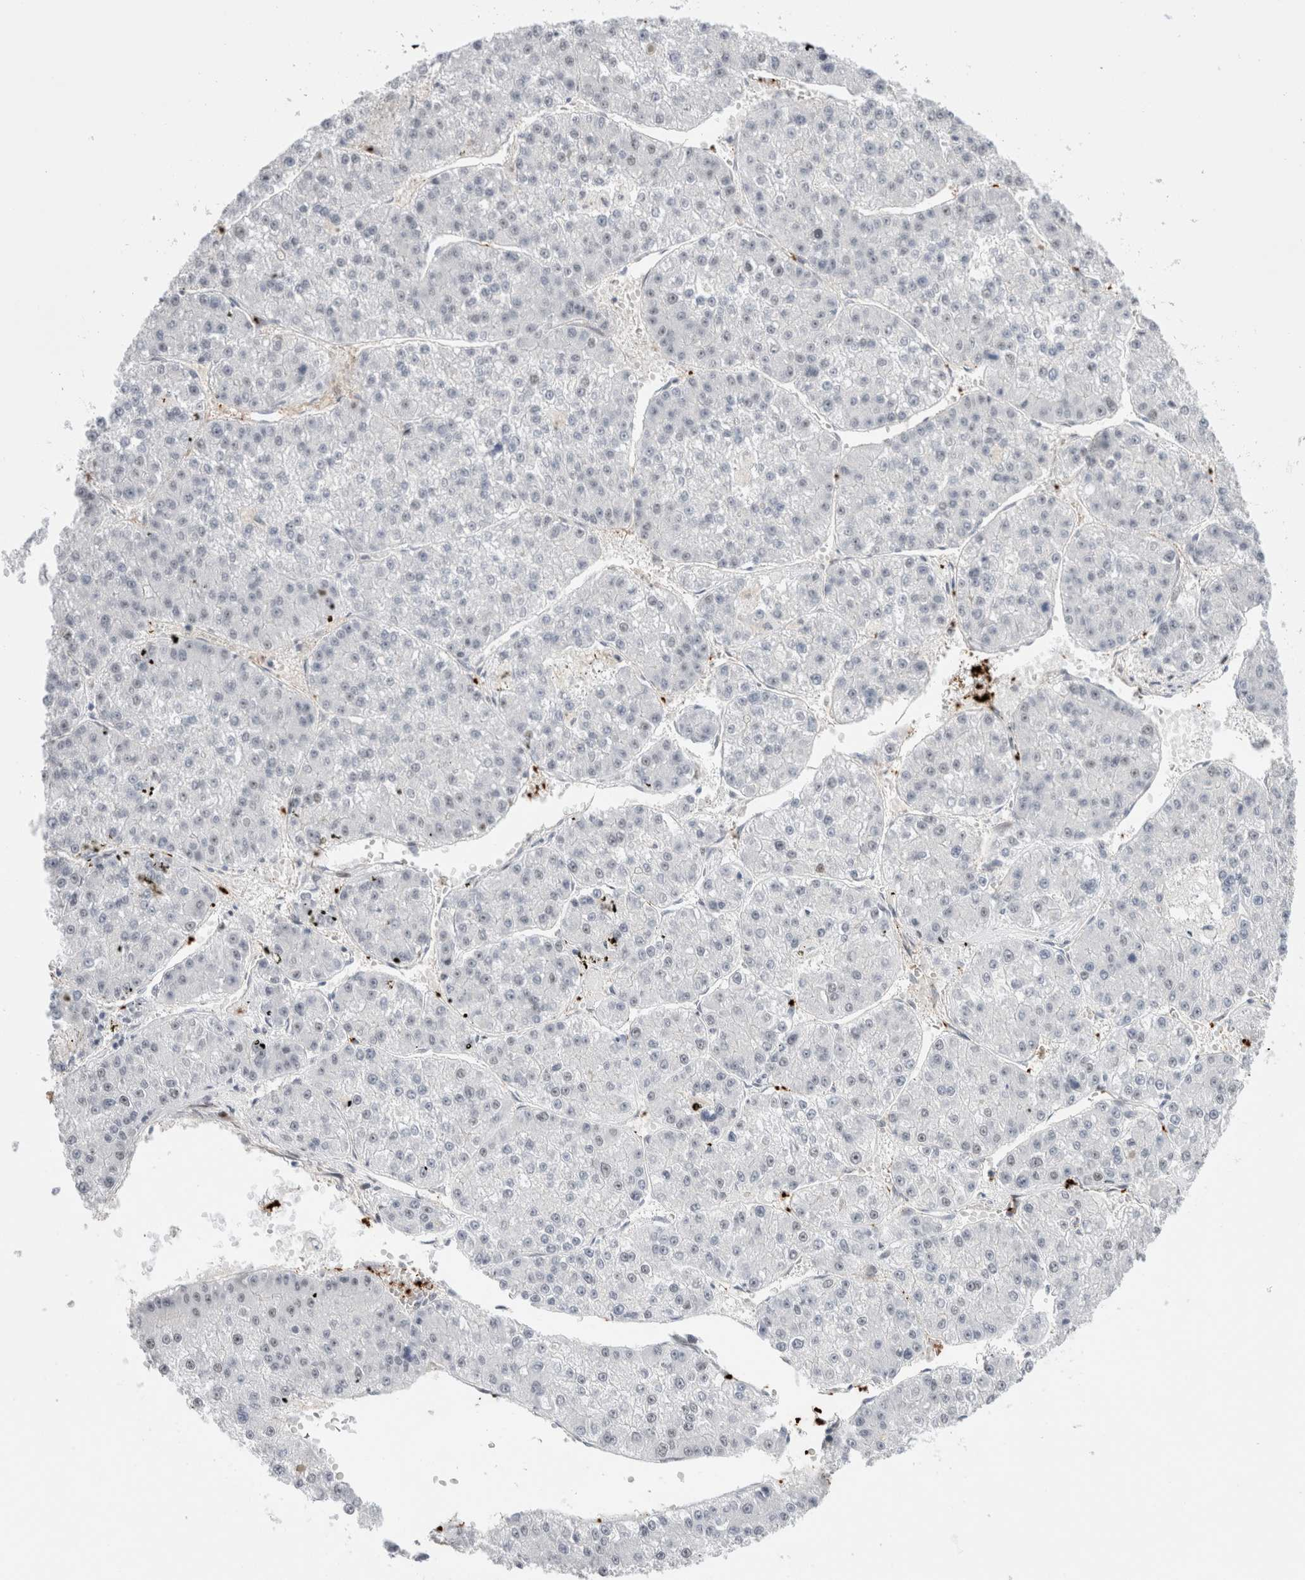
{"staining": {"intensity": "negative", "quantity": "none", "location": "none"}, "tissue": "liver cancer", "cell_type": "Tumor cells", "image_type": "cancer", "snomed": [{"axis": "morphology", "description": "Carcinoma, Hepatocellular, NOS"}, {"axis": "topography", "description": "Liver"}], "caption": "Protein analysis of liver cancer exhibits no significant expression in tumor cells.", "gene": "VPS28", "patient": {"sex": "female", "age": 73}}